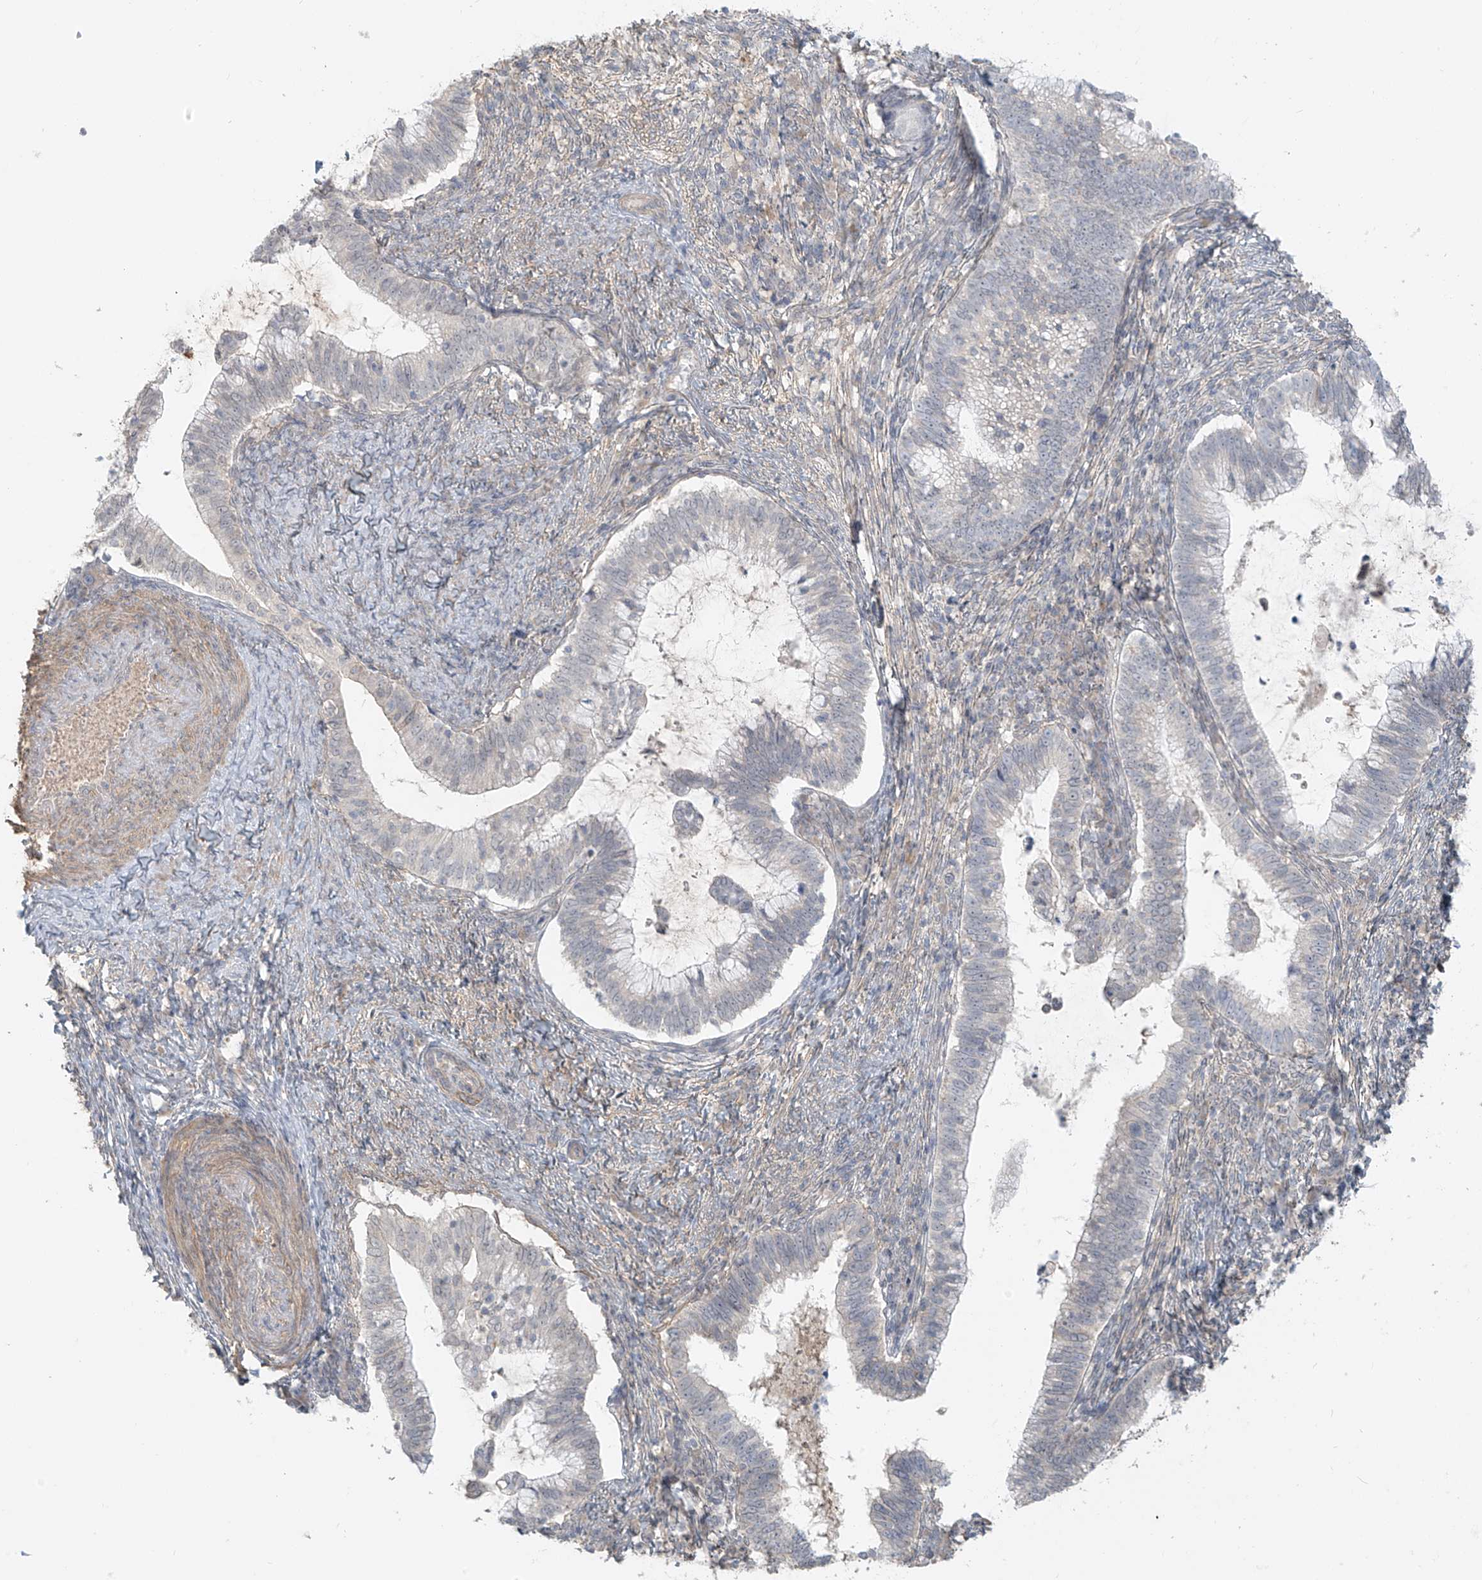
{"staining": {"intensity": "negative", "quantity": "none", "location": "none"}, "tissue": "cervical cancer", "cell_type": "Tumor cells", "image_type": "cancer", "snomed": [{"axis": "morphology", "description": "Adenocarcinoma, NOS"}, {"axis": "topography", "description": "Cervix"}], "caption": "Cervical cancer (adenocarcinoma) stained for a protein using IHC demonstrates no expression tumor cells.", "gene": "ABCD1", "patient": {"sex": "female", "age": 36}}